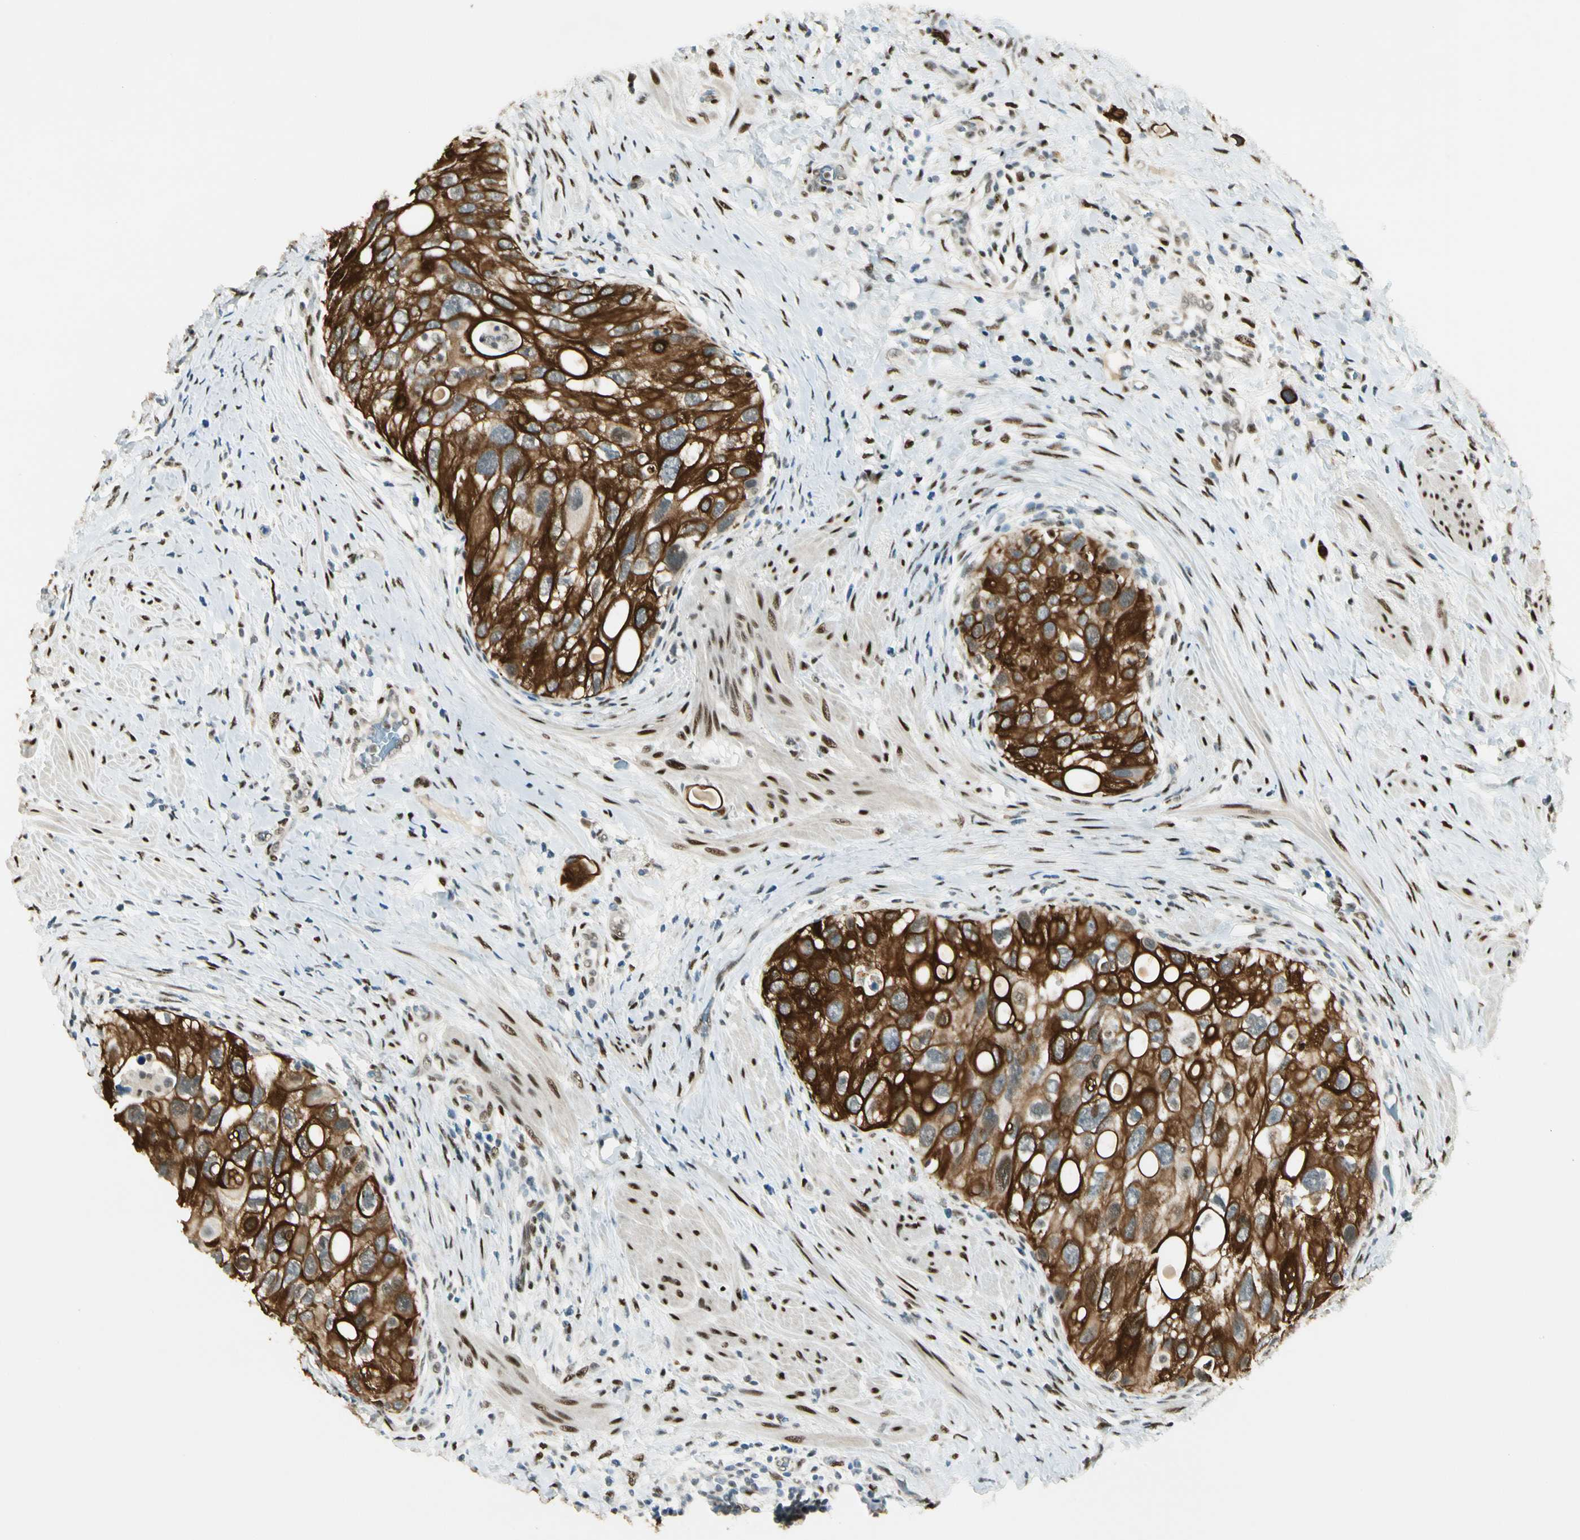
{"staining": {"intensity": "strong", "quantity": ">75%", "location": "cytoplasmic/membranous"}, "tissue": "urothelial cancer", "cell_type": "Tumor cells", "image_type": "cancer", "snomed": [{"axis": "morphology", "description": "Urothelial carcinoma, High grade"}, {"axis": "topography", "description": "Urinary bladder"}], "caption": "This image demonstrates immunohistochemistry (IHC) staining of human high-grade urothelial carcinoma, with high strong cytoplasmic/membranous positivity in approximately >75% of tumor cells.", "gene": "ATXN1", "patient": {"sex": "female", "age": 56}}